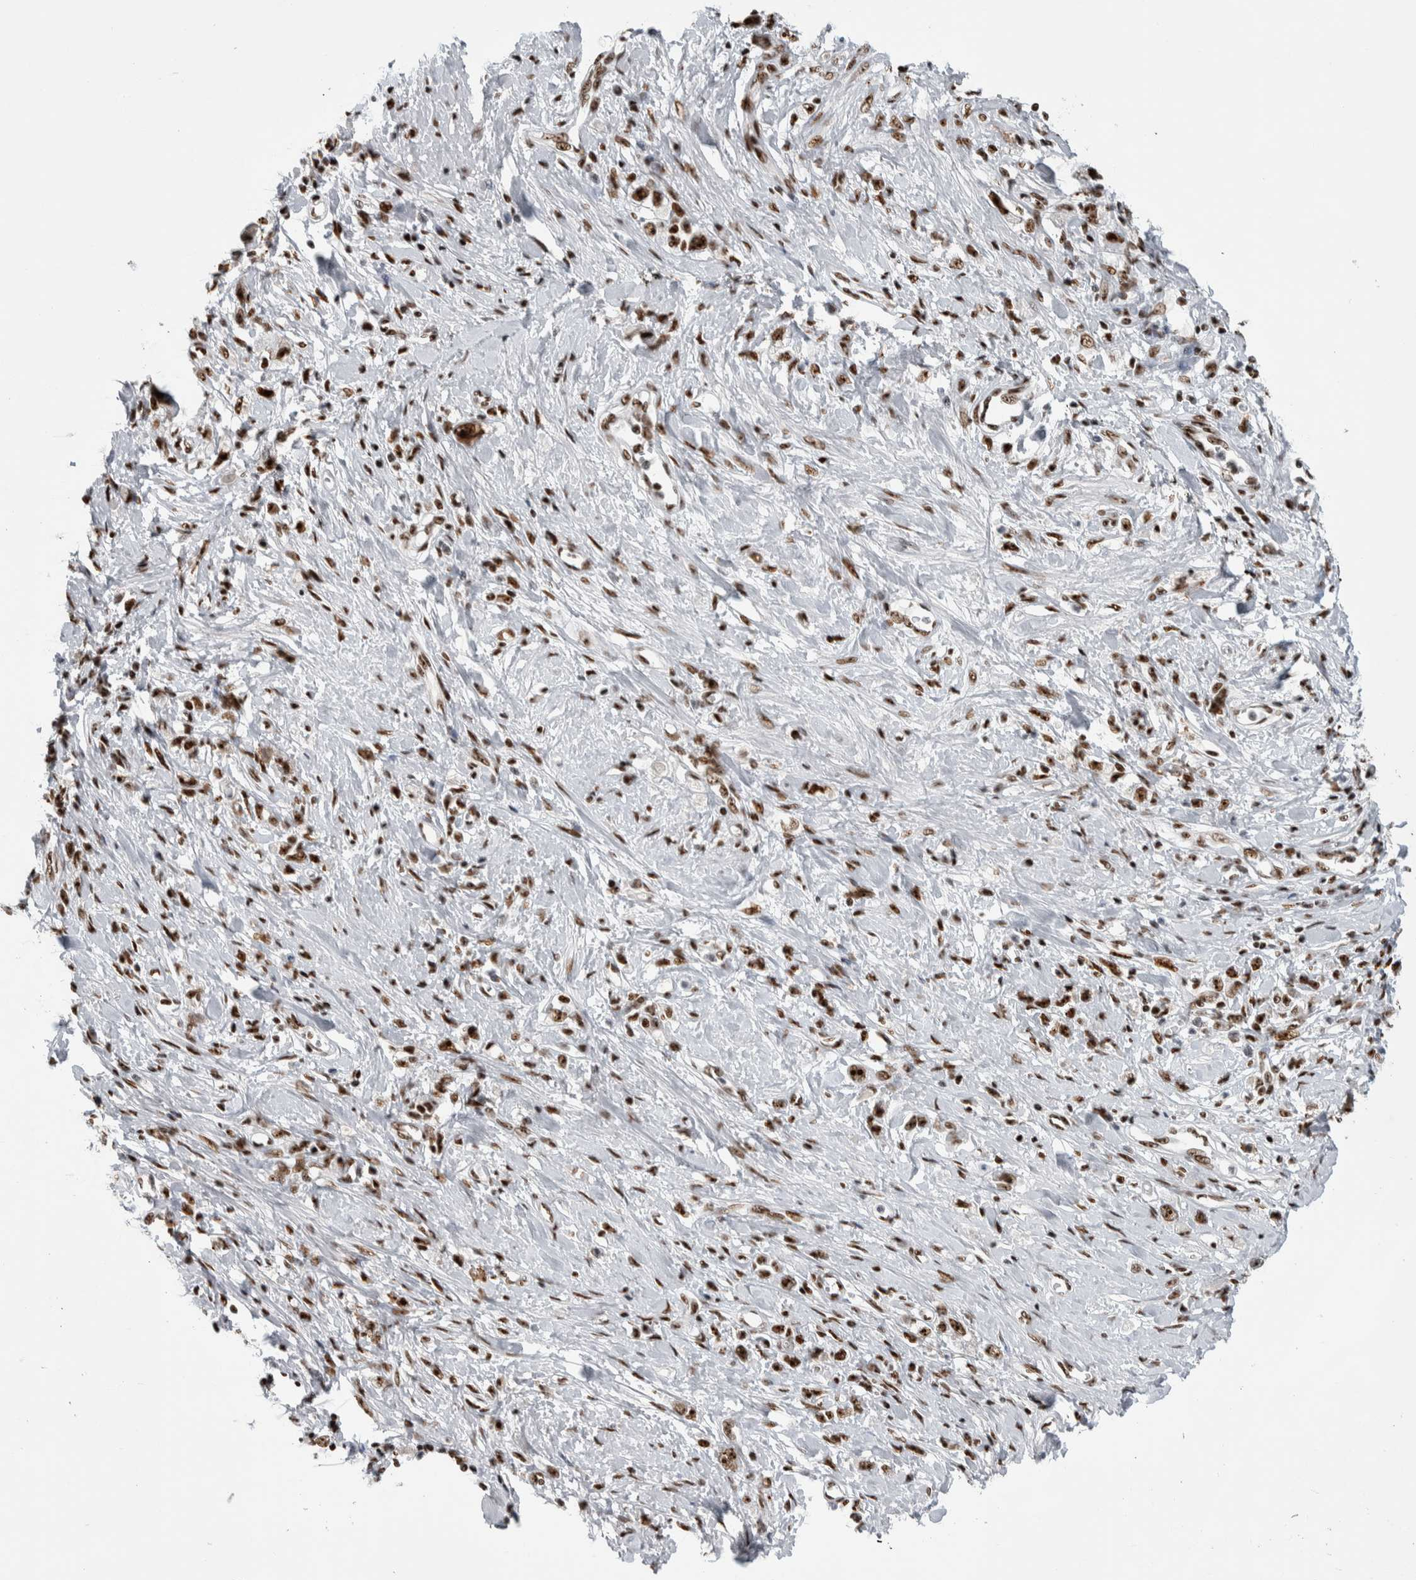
{"staining": {"intensity": "strong", "quantity": ">75%", "location": "nuclear"}, "tissue": "stomach cancer", "cell_type": "Tumor cells", "image_type": "cancer", "snomed": [{"axis": "morphology", "description": "Adenocarcinoma, NOS"}, {"axis": "topography", "description": "Stomach"}], "caption": "Stomach cancer stained with a protein marker reveals strong staining in tumor cells.", "gene": "NCL", "patient": {"sex": "female", "age": 76}}